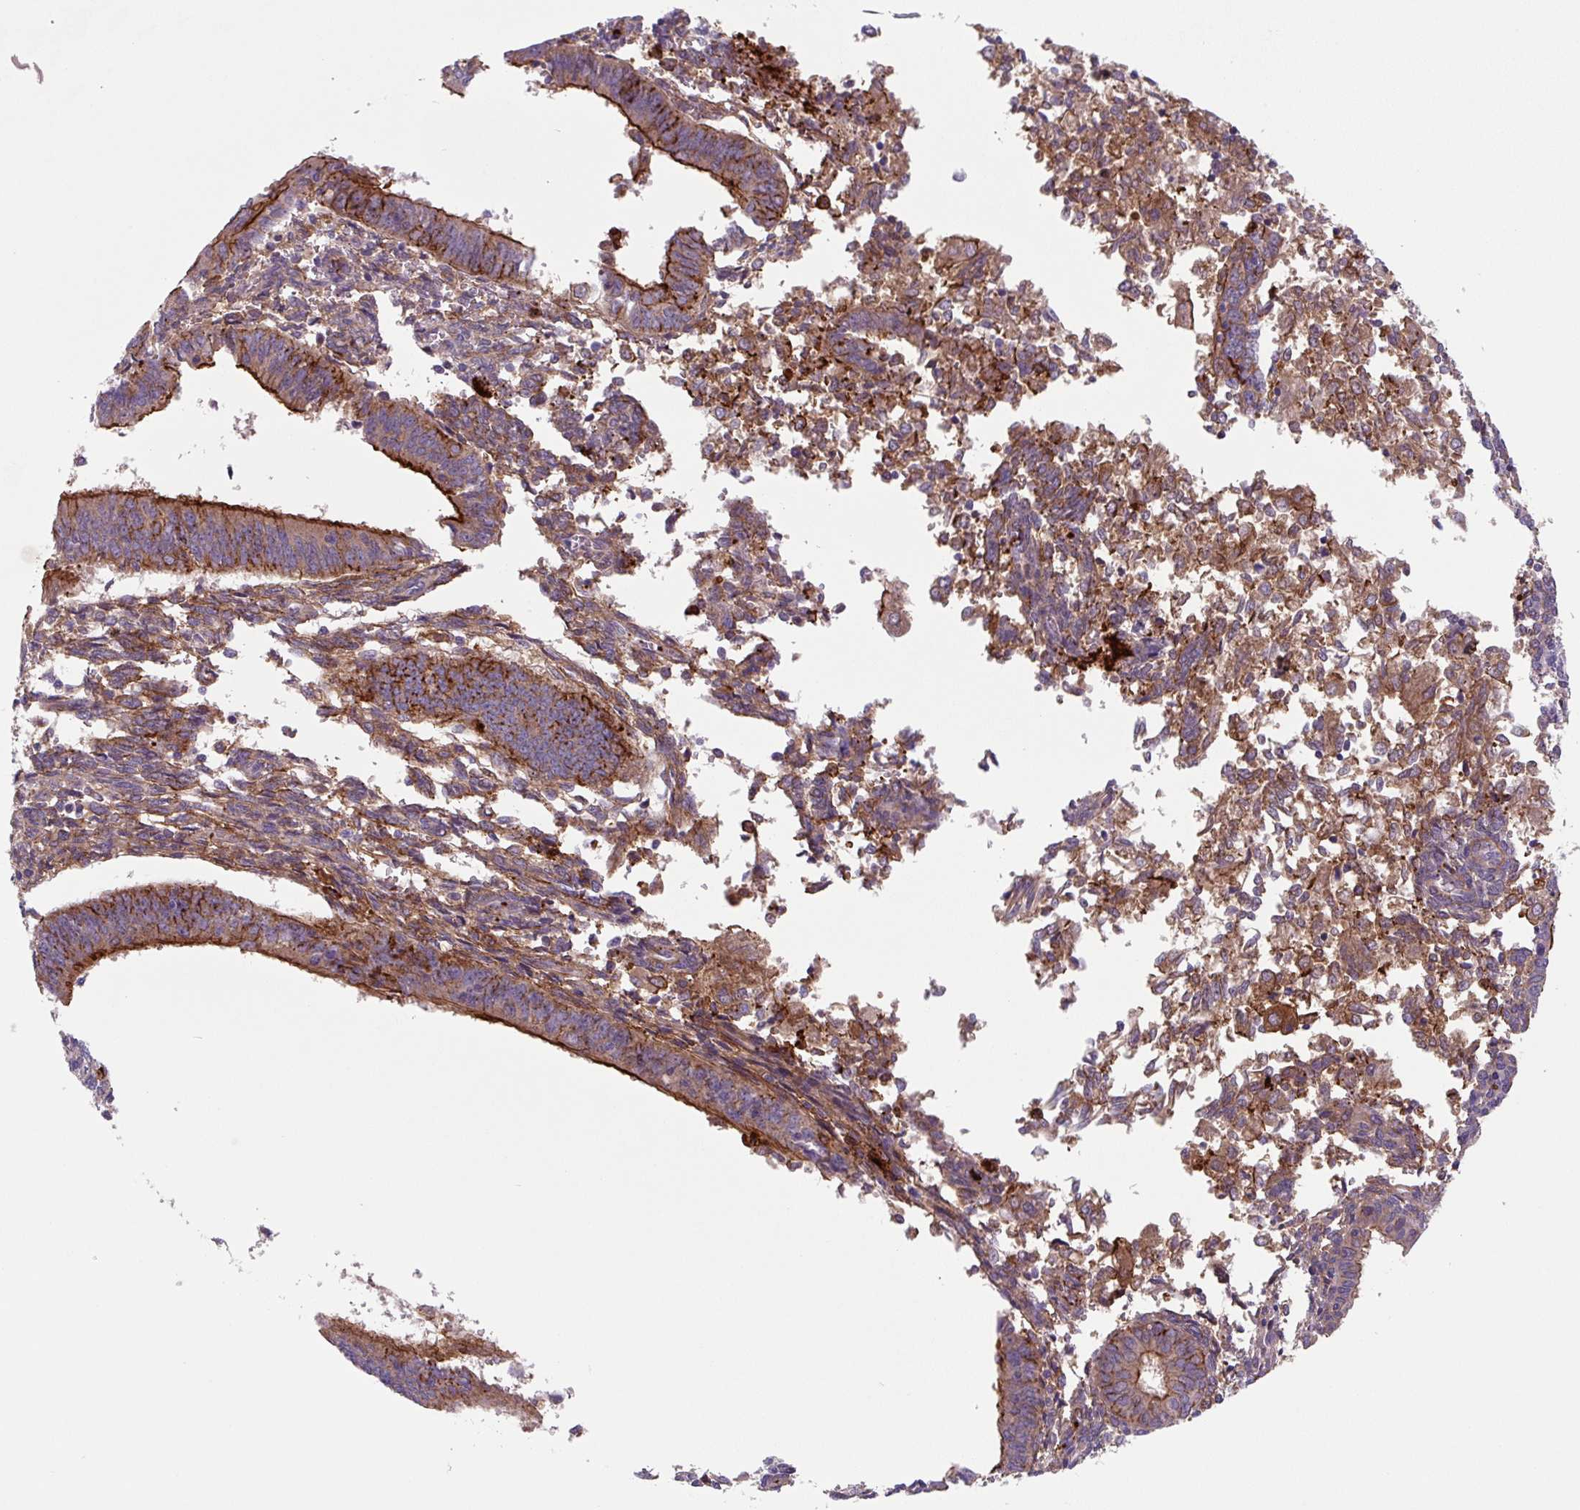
{"staining": {"intensity": "moderate", "quantity": ">75%", "location": "cytoplasmic/membranous"}, "tissue": "endometrial cancer", "cell_type": "Tumor cells", "image_type": "cancer", "snomed": [{"axis": "morphology", "description": "Adenocarcinoma, NOS"}, {"axis": "topography", "description": "Endometrium"}], "caption": "DAB immunohistochemical staining of endometrial adenocarcinoma shows moderate cytoplasmic/membranous protein positivity in about >75% of tumor cells.", "gene": "DHFR2", "patient": {"sex": "female", "age": 50}}